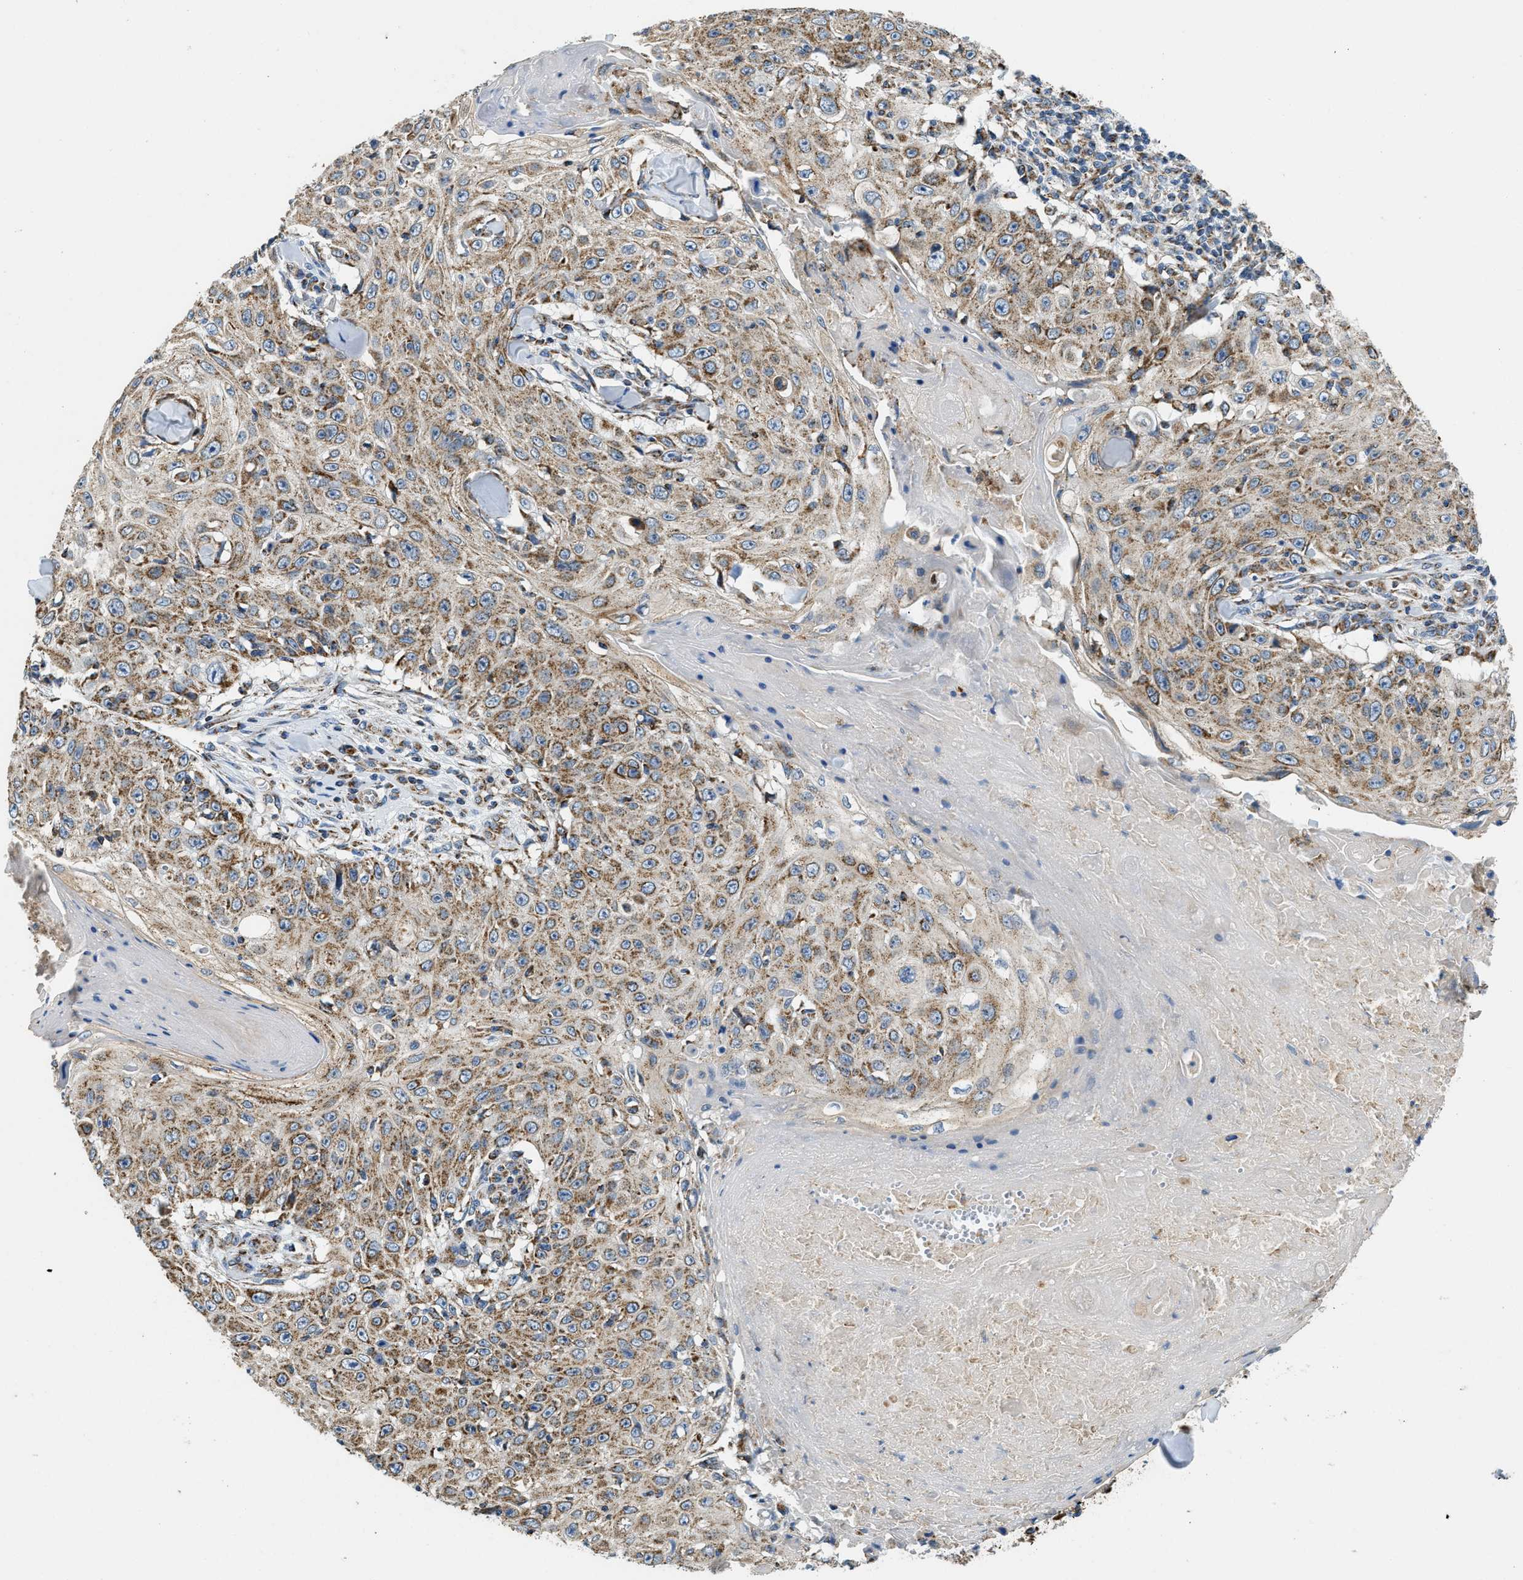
{"staining": {"intensity": "strong", "quantity": "25%-75%", "location": "cytoplasmic/membranous"}, "tissue": "skin cancer", "cell_type": "Tumor cells", "image_type": "cancer", "snomed": [{"axis": "morphology", "description": "Squamous cell carcinoma, NOS"}, {"axis": "topography", "description": "Skin"}], "caption": "Skin squamous cell carcinoma stained with DAB (3,3'-diaminobenzidine) immunohistochemistry (IHC) reveals high levels of strong cytoplasmic/membranous positivity in about 25%-75% of tumor cells.", "gene": "STK33", "patient": {"sex": "male", "age": 86}}